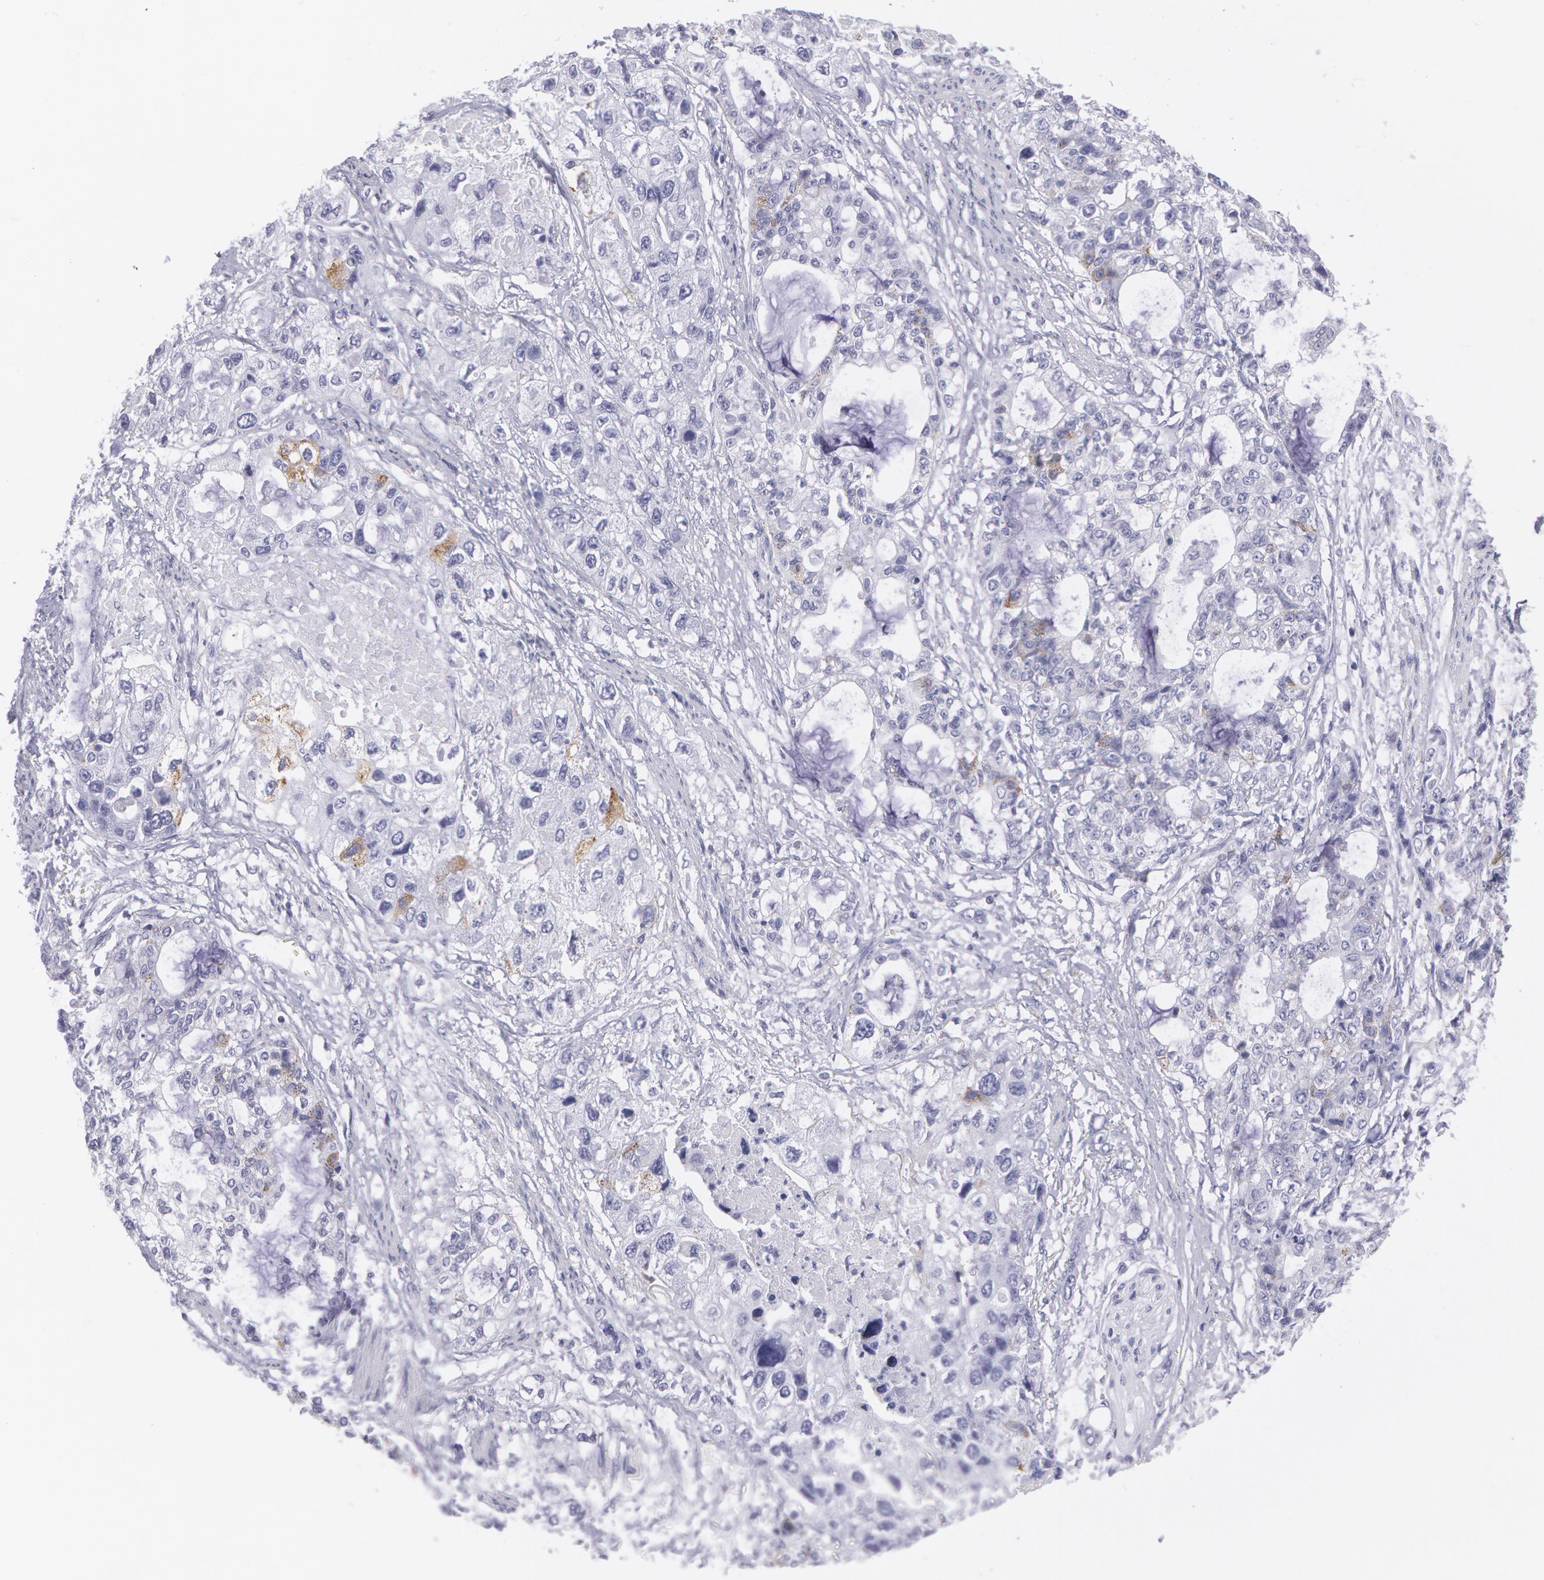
{"staining": {"intensity": "negative", "quantity": "none", "location": "none"}, "tissue": "stomach cancer", "cell_type": "Tumor cells", "image_type": "cancer", "snomed": [{"axis": "morphology", "description": "Adenocarcinoma, NOS"}, {"axis": "topography", "description": "Stomach, upper"}], "caption": "This is an immunohistochemistry photomicrograph of stomach adenocarcinoma. There is no positivity in tumor cells.", "gene": "AMACR", "patient": {"sex": "female", "age": 52}}